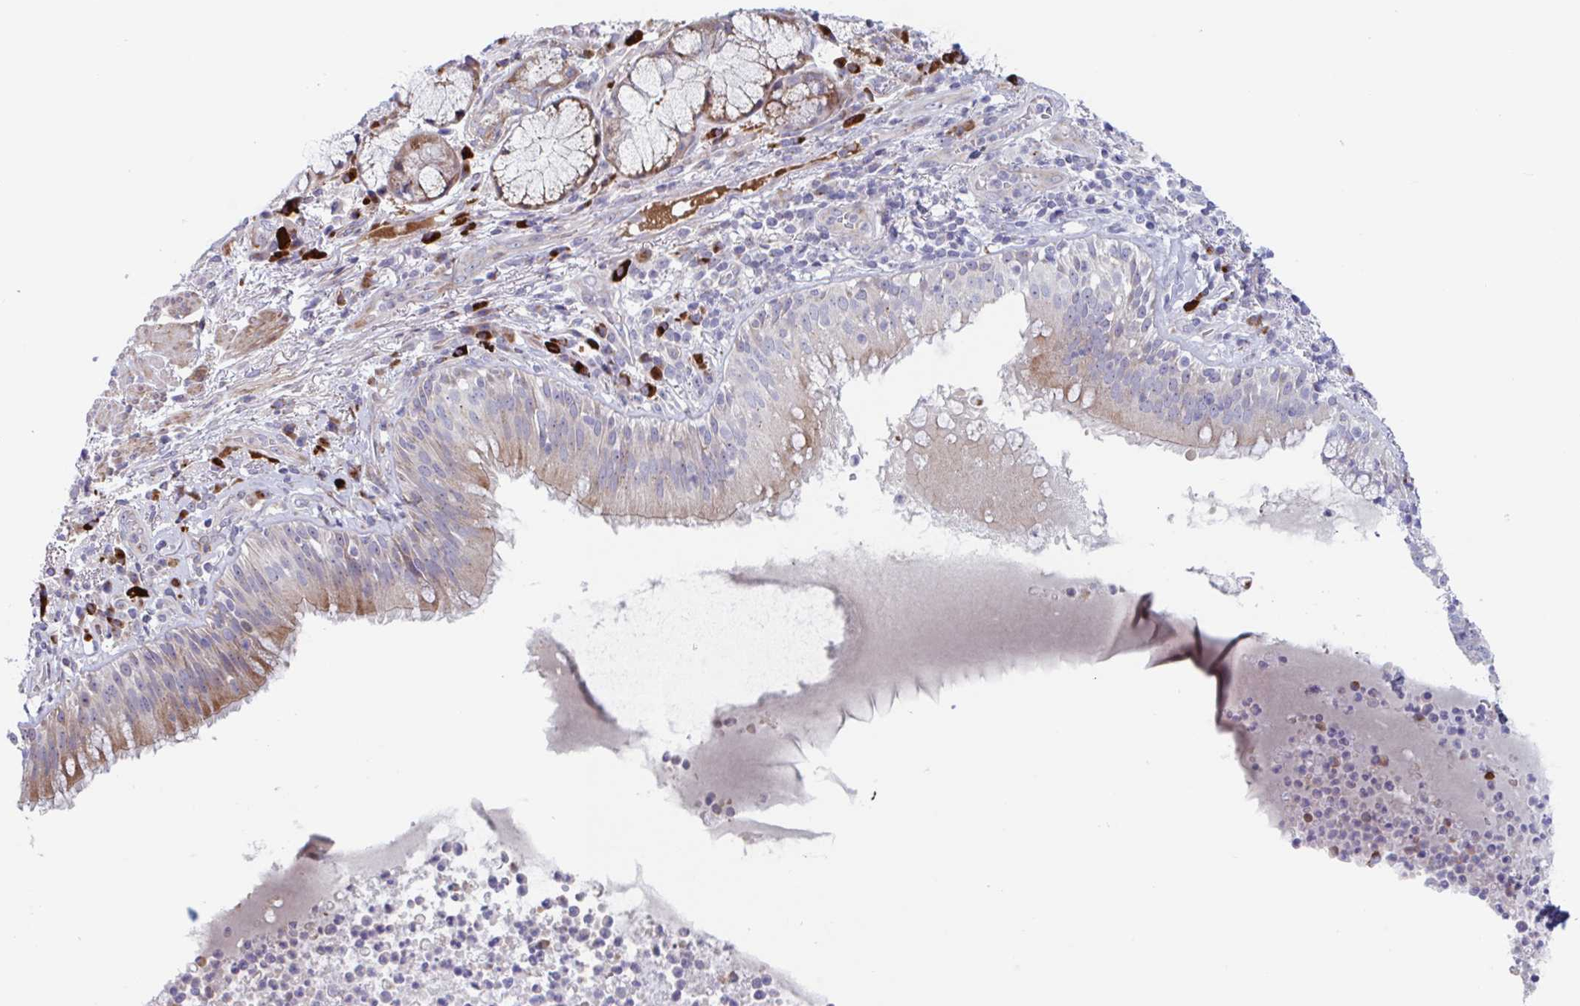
{"staining": {"intensity": "moderate", "quantity": "<25%", "location": "cytoplasmic/membranous"}, "tissue": "bronchus", "cell_type": "Respiratory epithelial cells", "image_type": "normal", "snomed": [{"axis": "morphology", "description": "Normal tissue, NOS"}, {"axis": "topography", "description": "Cartilage tissue"}, {"axis": "topography", "description": "Bronchus"}], "caption": "Approximately <25% of respiratory epithelial cells in normal bronchus display moderate cytoplasmic/membranous protein staining as visualized by brown immunohistochemical staining.", "gene": "DUXA", "patient": {"sex": "male", "age": 56}}